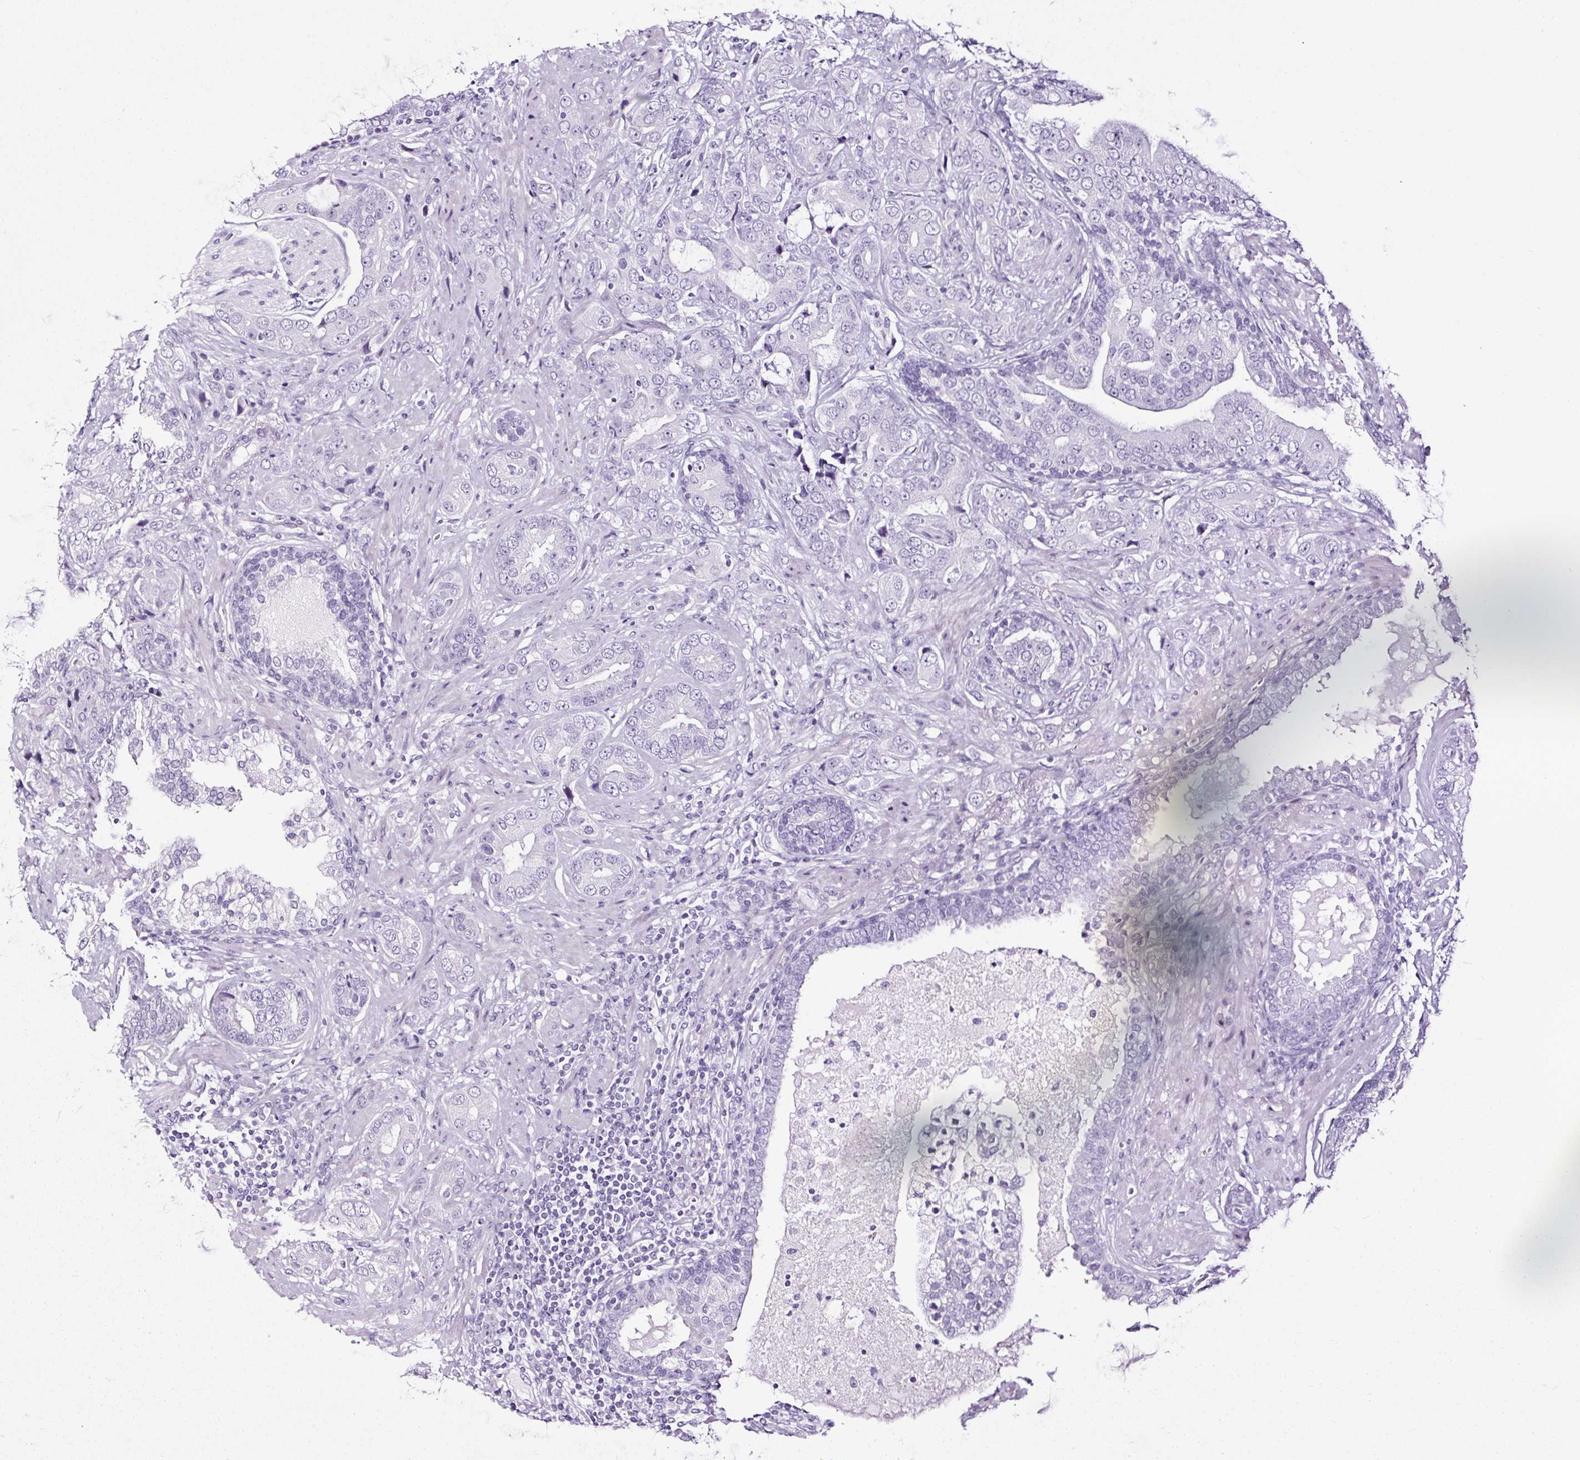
{"staining": {"intensity": "negative", "quantity": "none", "location": "none"}, "tissue": "prostate cancer", "cell_type": "Tumor cells", "image_type": "cancer", "snomed": [{"axis": "morphology", "description": "Adenocarcinoma, High grade"}, {"axis": "topography", "description": "Prostate"}], "caption": "The histopathology image exhibits no staining of tumor cells in prostate cancer.", "gene": "NPHS2", "patient": {"sex": "male", "age": 55}}